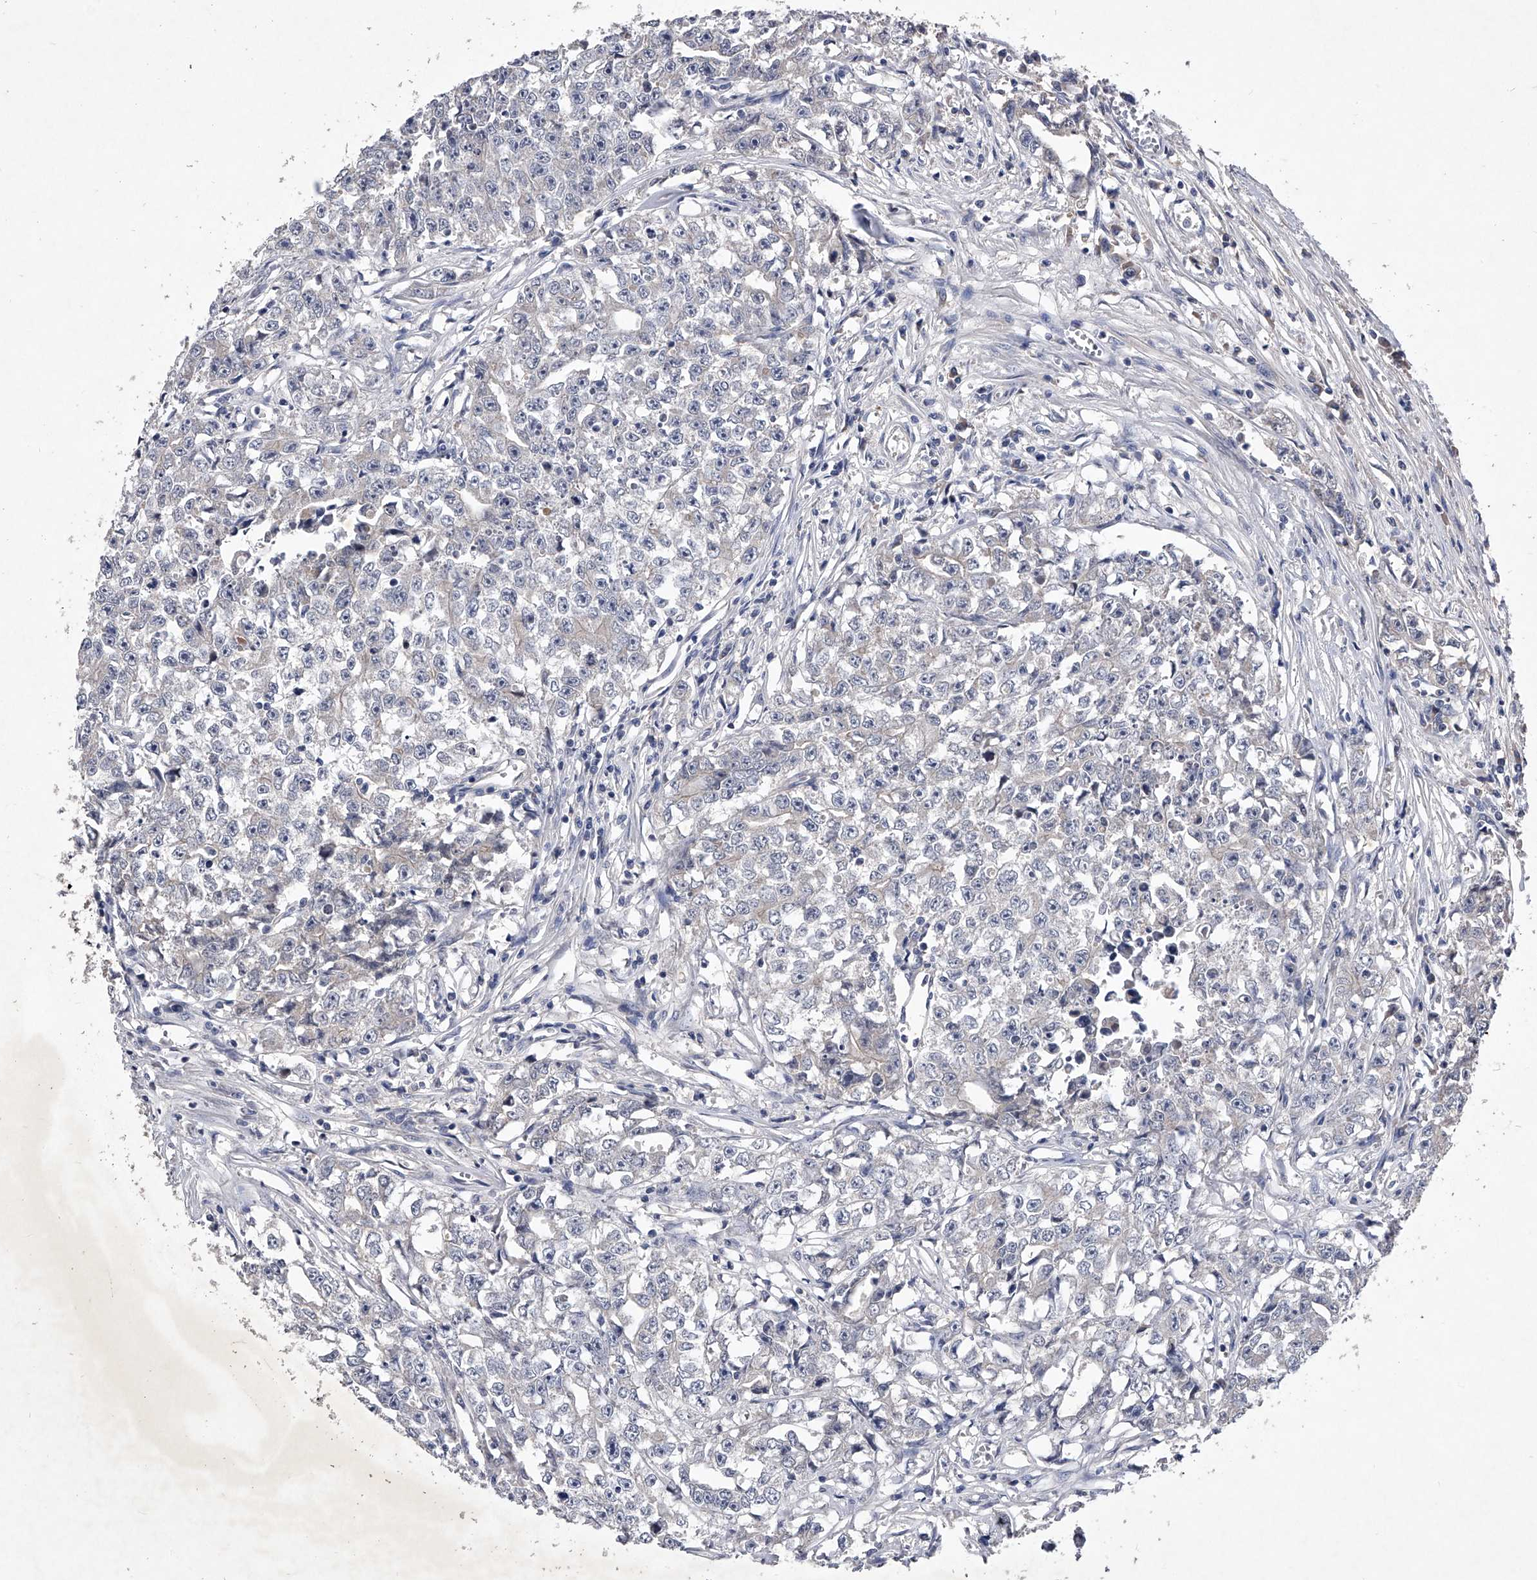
{"staining": {"intensity": "negative", "quantity": "none", "location": "none"}, "tissue": "testis cancer", "cell_type": "Tumor cells", "image_type": "cancer", "snomed": [{"axis": "morphology", "description": "Seminoma, NOS"}, {"axis": "morphology", "description": "Carcinoma, Embryonal, NOS"}, {"axis": "topography", "description": "Testis"}], "caption": "Testis cancer was stained to show a protein in brown. There is no significant expression in tumor cells.", "gene": "C5", "patient": {"sex": "male", "age": 43}}